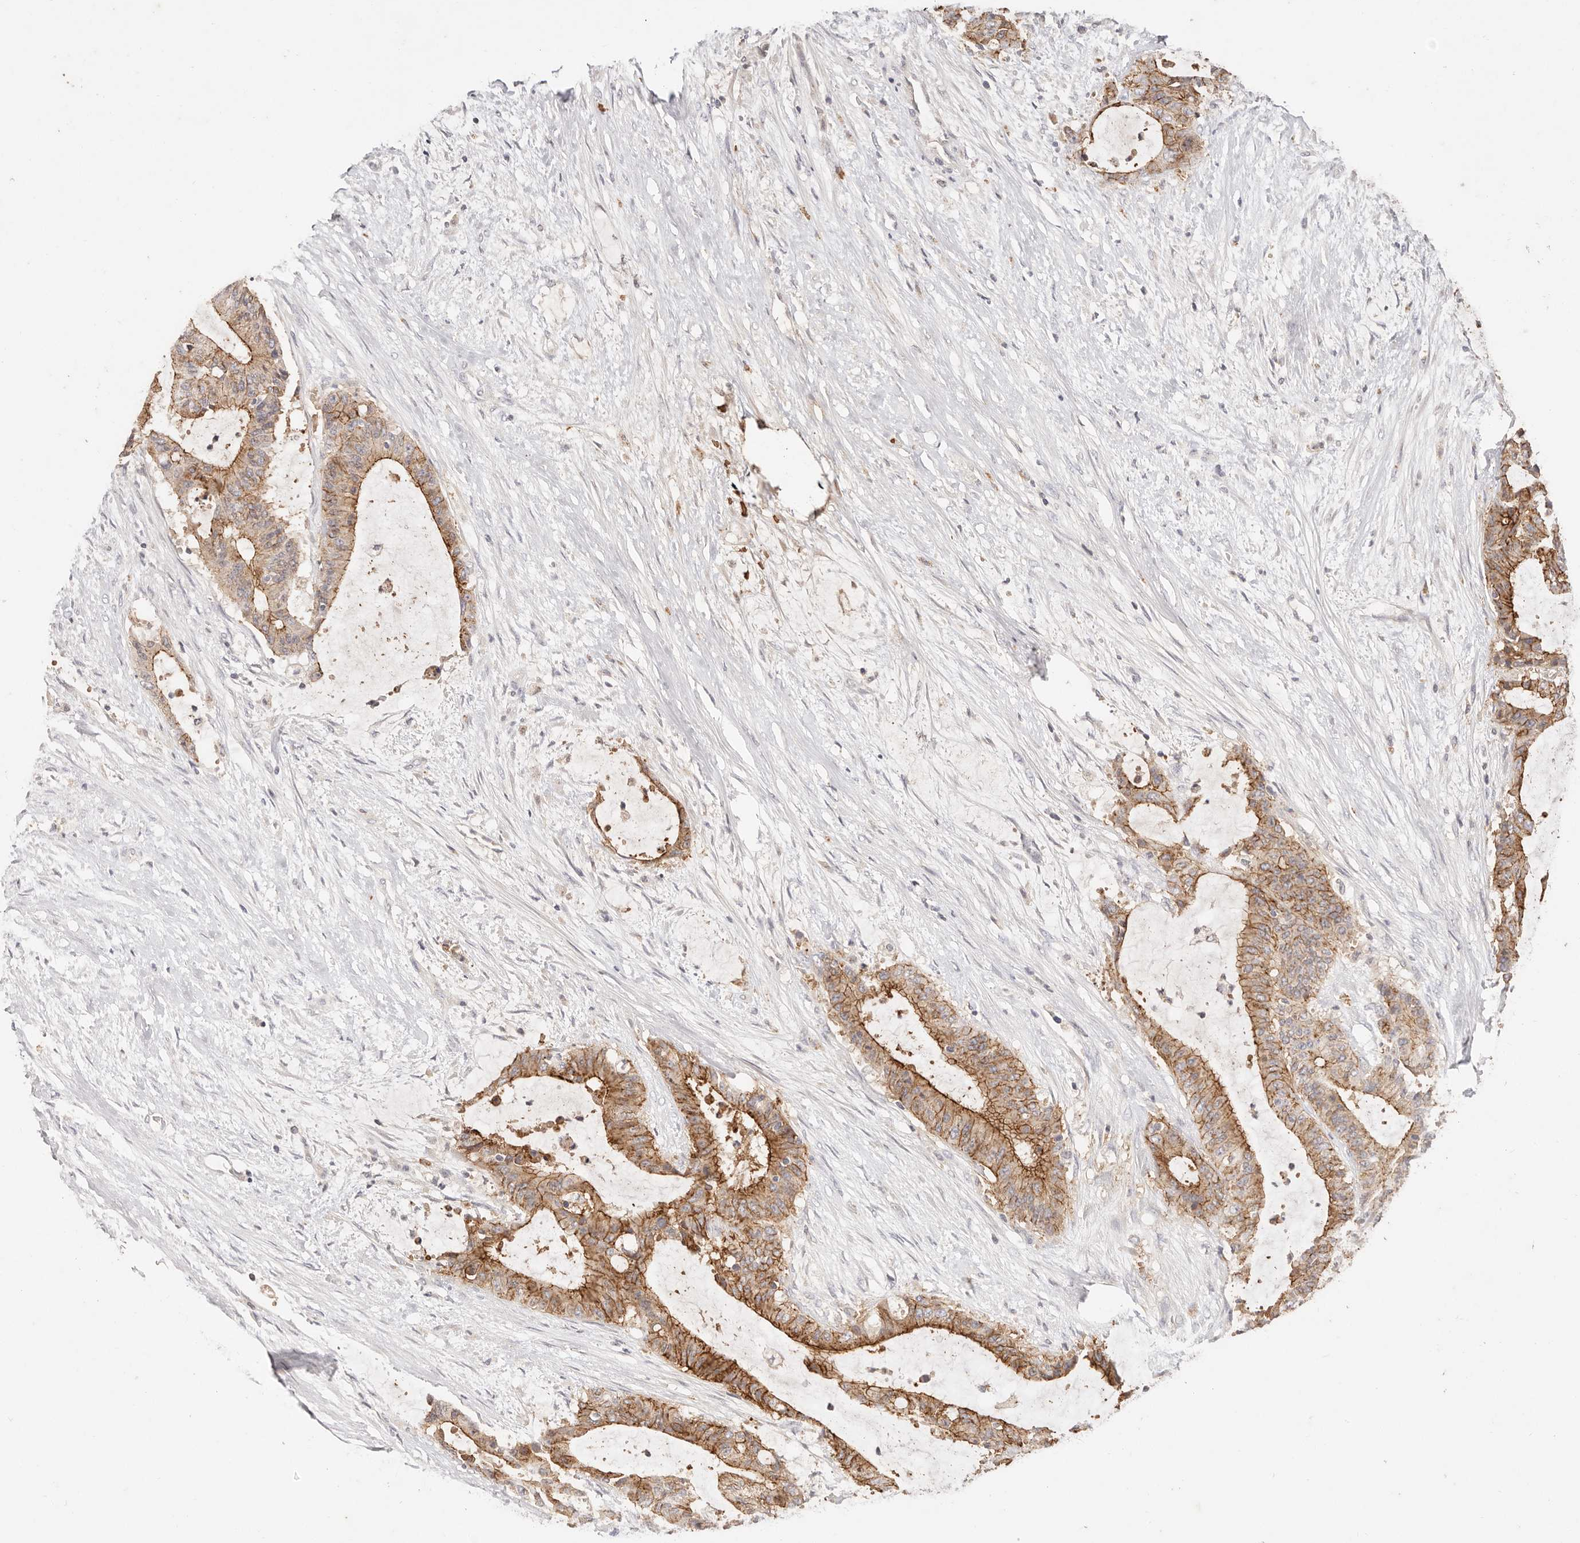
{"staining": {"intensity": "moderate", "quantity": ">75%", "location": "cytoplasmic/membranous"}, "tissue": "liver cancer", "cell_type": "Tumor cells", "image_type": "cancer", "snomed": [{"axis": "morphology", "description": "Normal tissue, NOS"}, {"axis": "morphology", "description": "Cholangiocarcinoma"}, {"axis": "topography", "description": "Liver"}, {"axis": "topography", "description": "Peripheral nerve tissue"}], "caption": "Liver cancer (cholangiocarcinoma) stained for a protein reveals moderate cytoplasmic/membranous positivity in tumor cells.", "gene": "CXADR", "patient": {"sex": "female", "age": 73}}